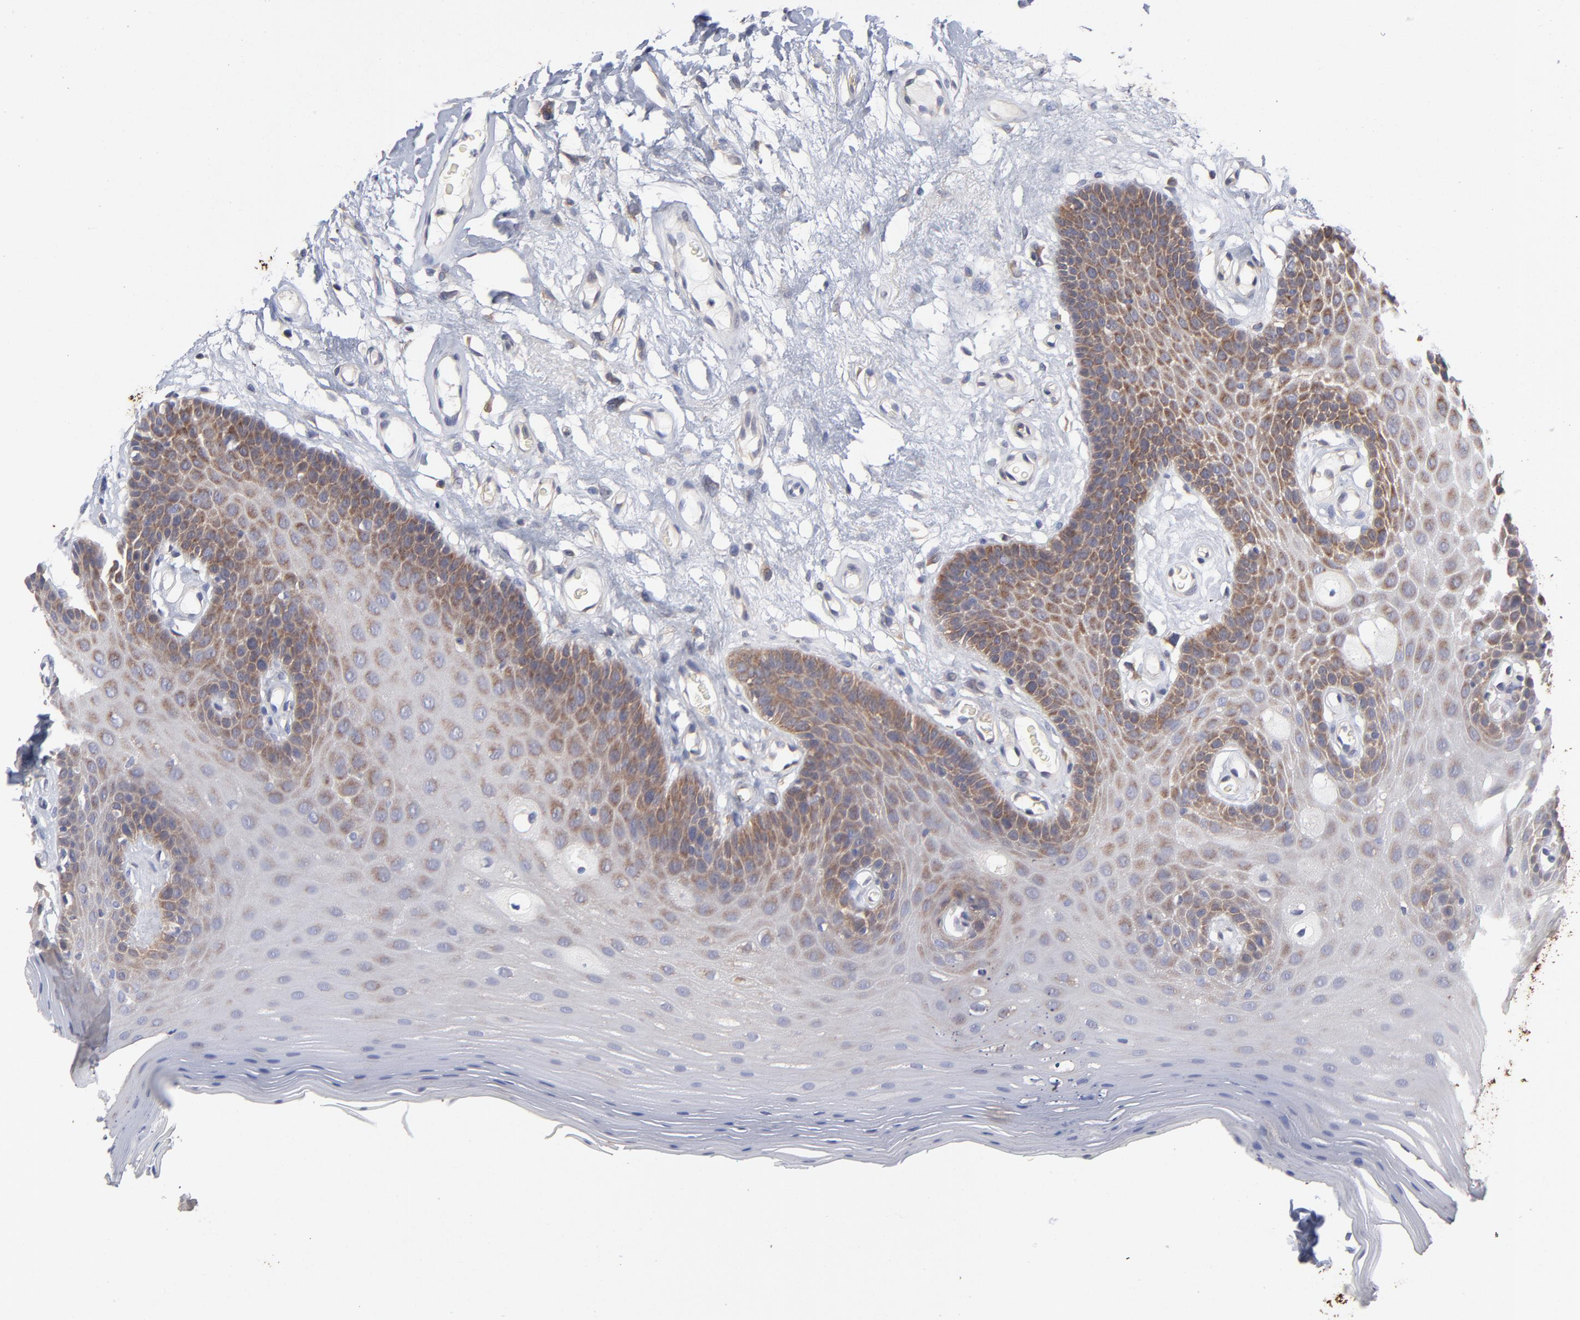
{"staining": {"intensity": "weak", "quantity": "<25%", "location": "cytoplasmic/membranous"}, "tissue": "oral mucosa", "cell_type": "Squamous epithelial cells", "image_type": "normal", "snomed": [{"axis": "morphology", "description": "Normal tissue, NOS"}, {"axis": "morphology", "description": "Squamous cell carcinoma, NOS"}, {"axis": "topography", "description": "Skeletal muscle"}, {"axis": "topography", "description": "Oral tissue"}, {"axis": "topography", "description": "Head-Neck"}], "caption": "An immunohistochemistry (IHC) image of normal oral mucosa is shown. There is no staining in squamous epithelial cells of oral mucosa.", "gene": "NFKBIA", "patient": {"sex": "male", "age": 71}}